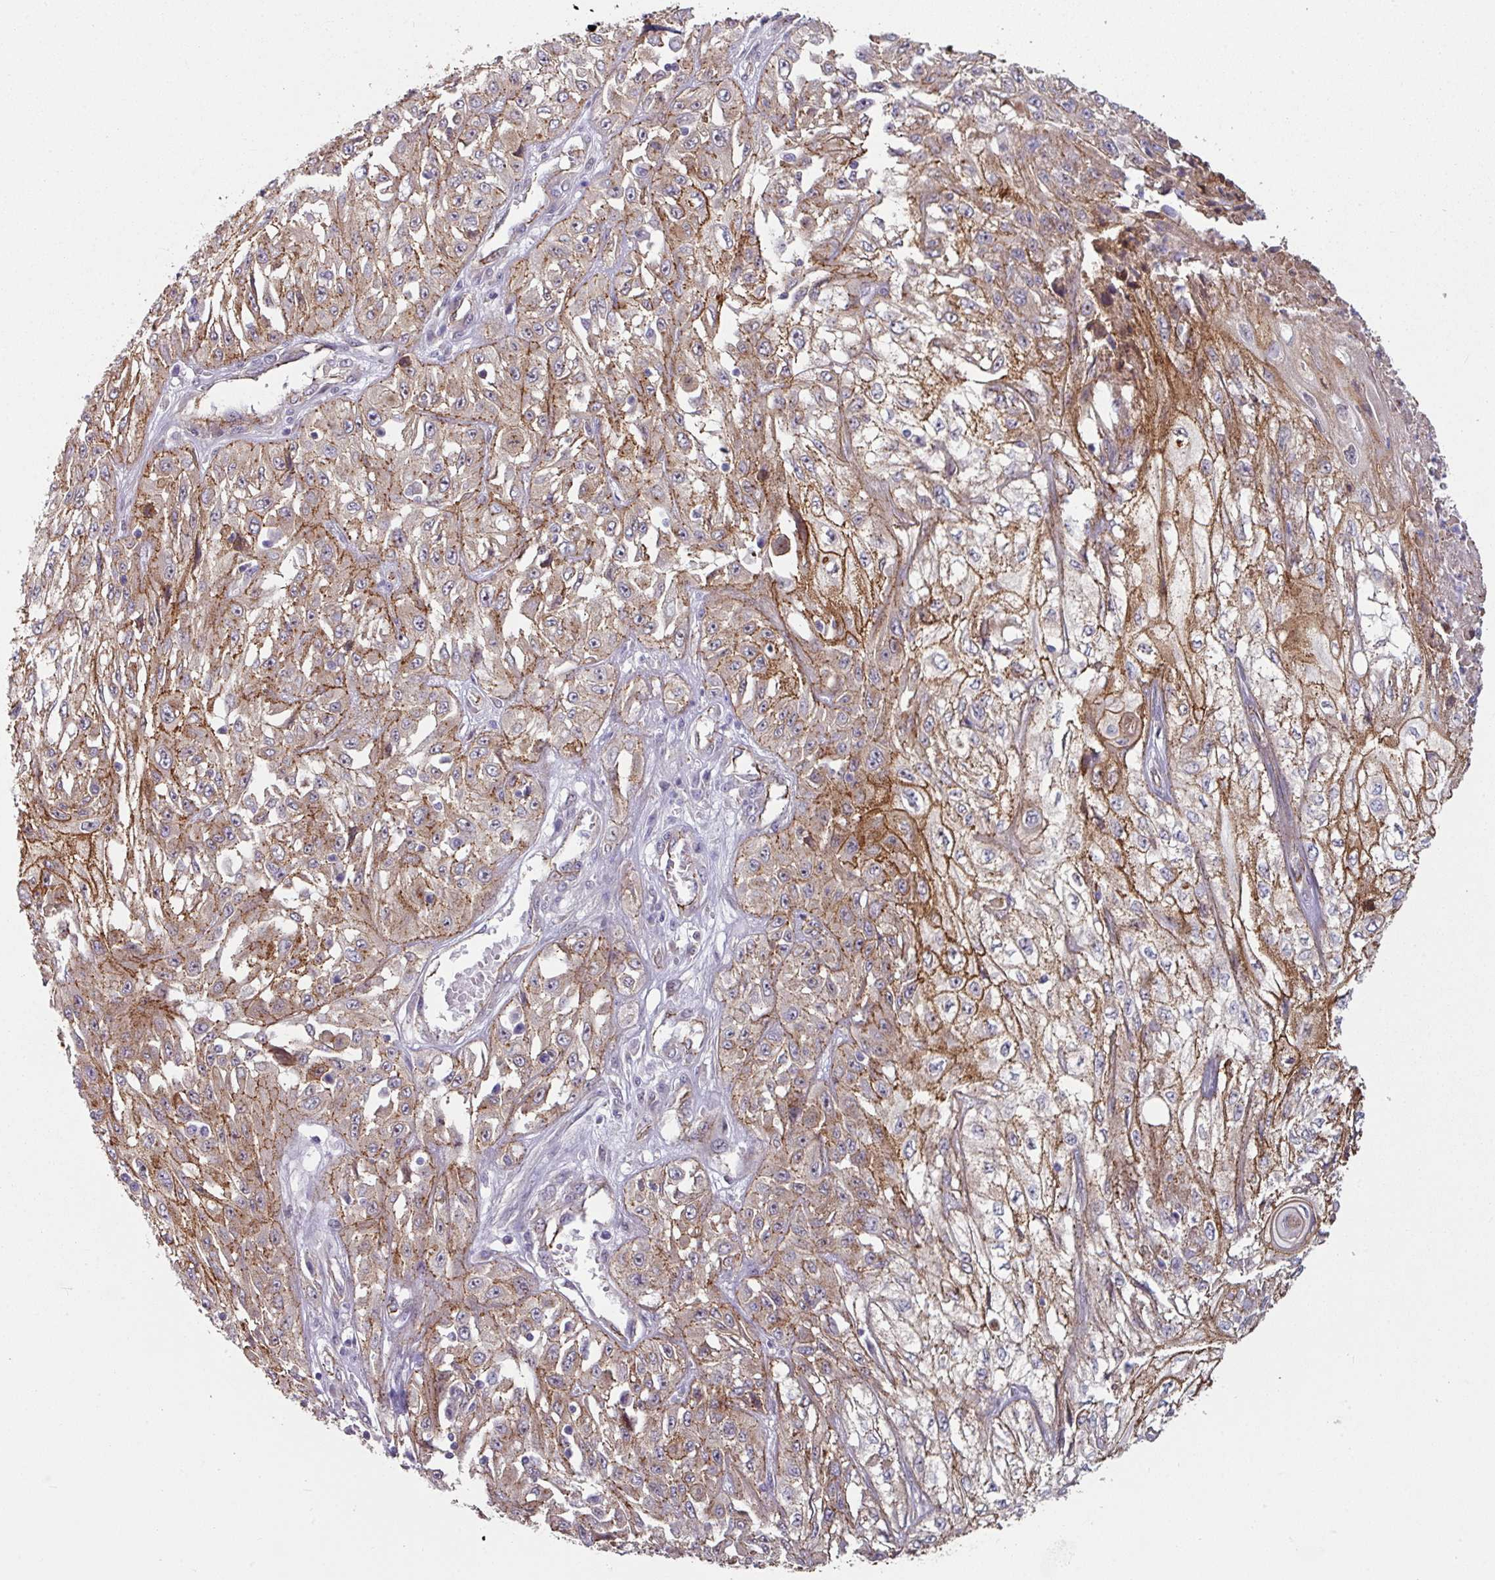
{"staining": {"intensity": "moderate", "quantity": ">75%", "location": "cytoplasmic/membranous"}, "tissue": "skin cancer", "cell_type": "Tumor cells", "image_type": "cancer", "snomed": [{"axis": "morphology", "description": "Squamous cell carcinoma, NOS"}, {"axis": "morphology", "description": "Squamous cell carcinoma, metastatic, NOS"}, {"axis": "topography", "description": "Skin"}, {"axis": "topography", "description": "Lymph node"}], "caption": "Human skin cancer stained with a protein marker displays moderate staining in tumor cells.", "gene": "JUP", "patient": {"sex": "male", "age": 75}}